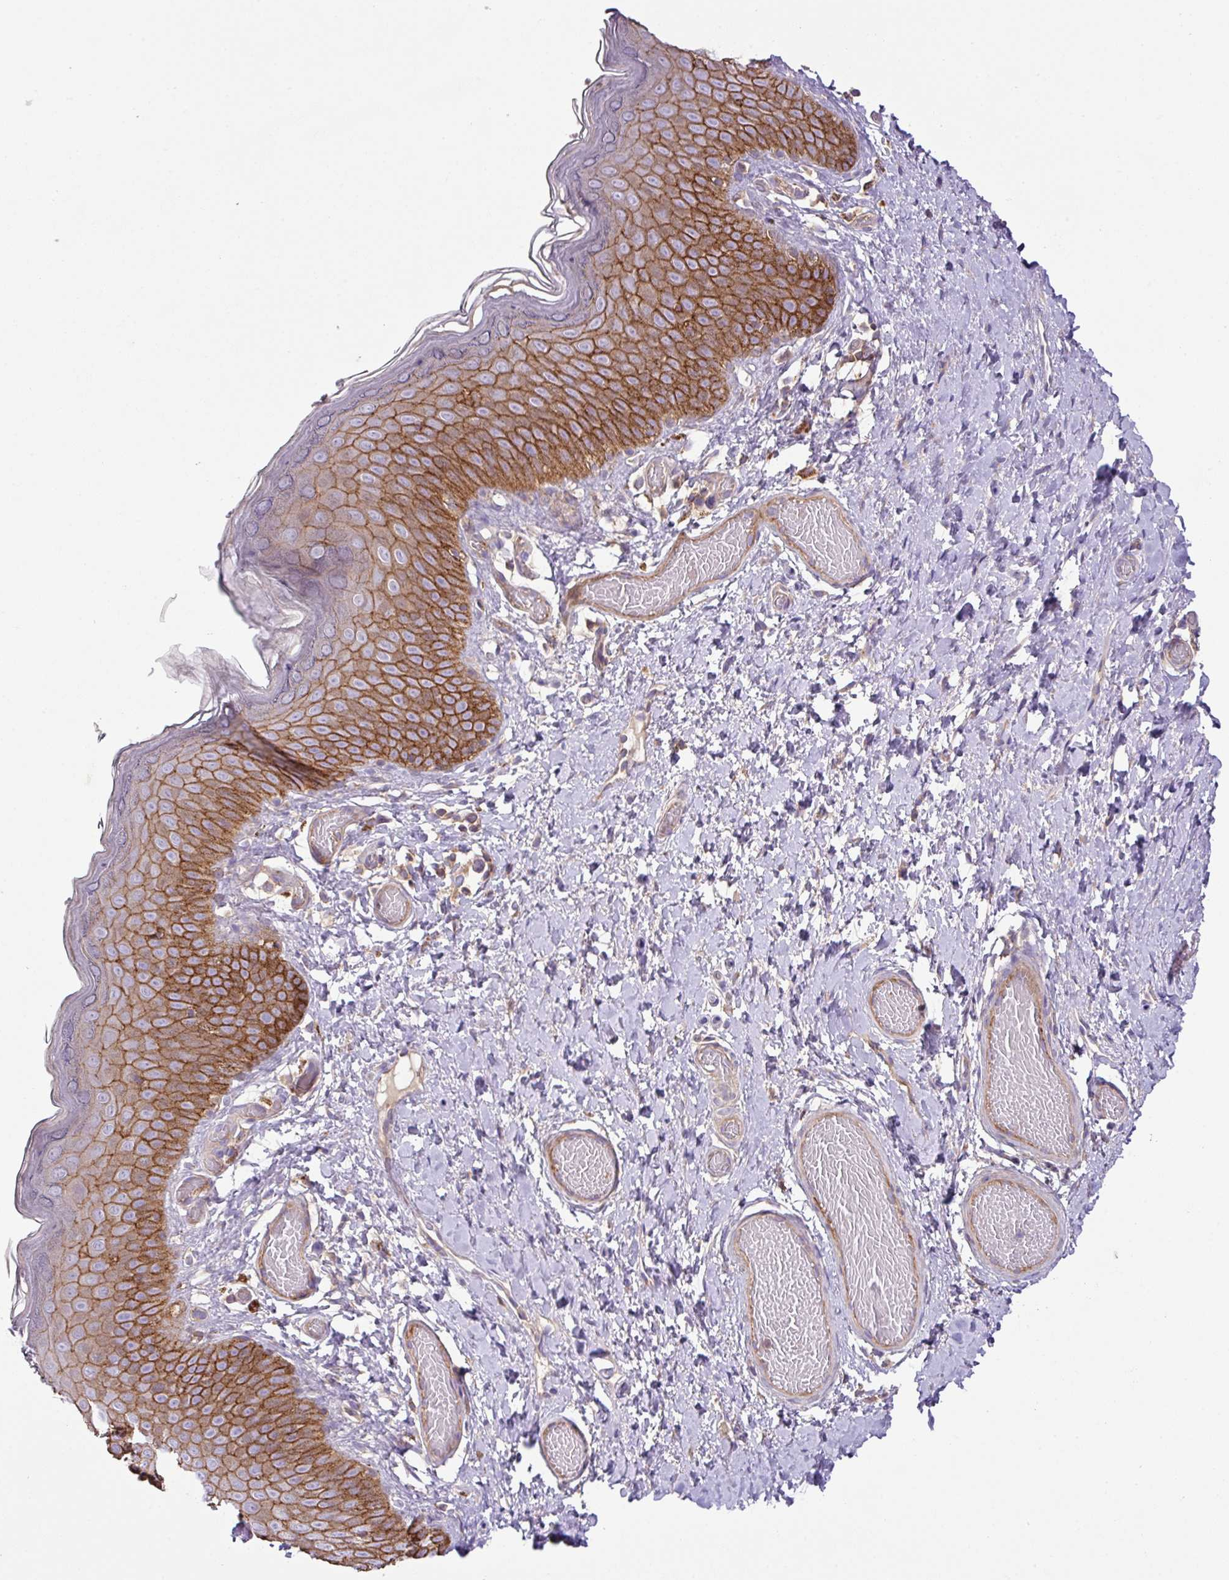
{"staining": {"intensity": "strong", "quantity": ">75%", "location": "cytoplasmic/membranous"}, "tissue": "skin", "cell_type": "Epidermal cells", "image_type": "normal", "snomed": [{"axis": "morphology", "description": "Normal tissue, NOS"}, {"axis": "topography", "description": "Anal"}], "caption": "Epidermal cells show high levels of strong cytoplasmic/membranous expression in about >75% of cells in normal human skin. (Stains: DAB in brown, nuclei in blue, Microscopy: brightfield microscopy at high magnification).", "gene": "RIC1", "patient": {"sex": "female", "age": 40}}